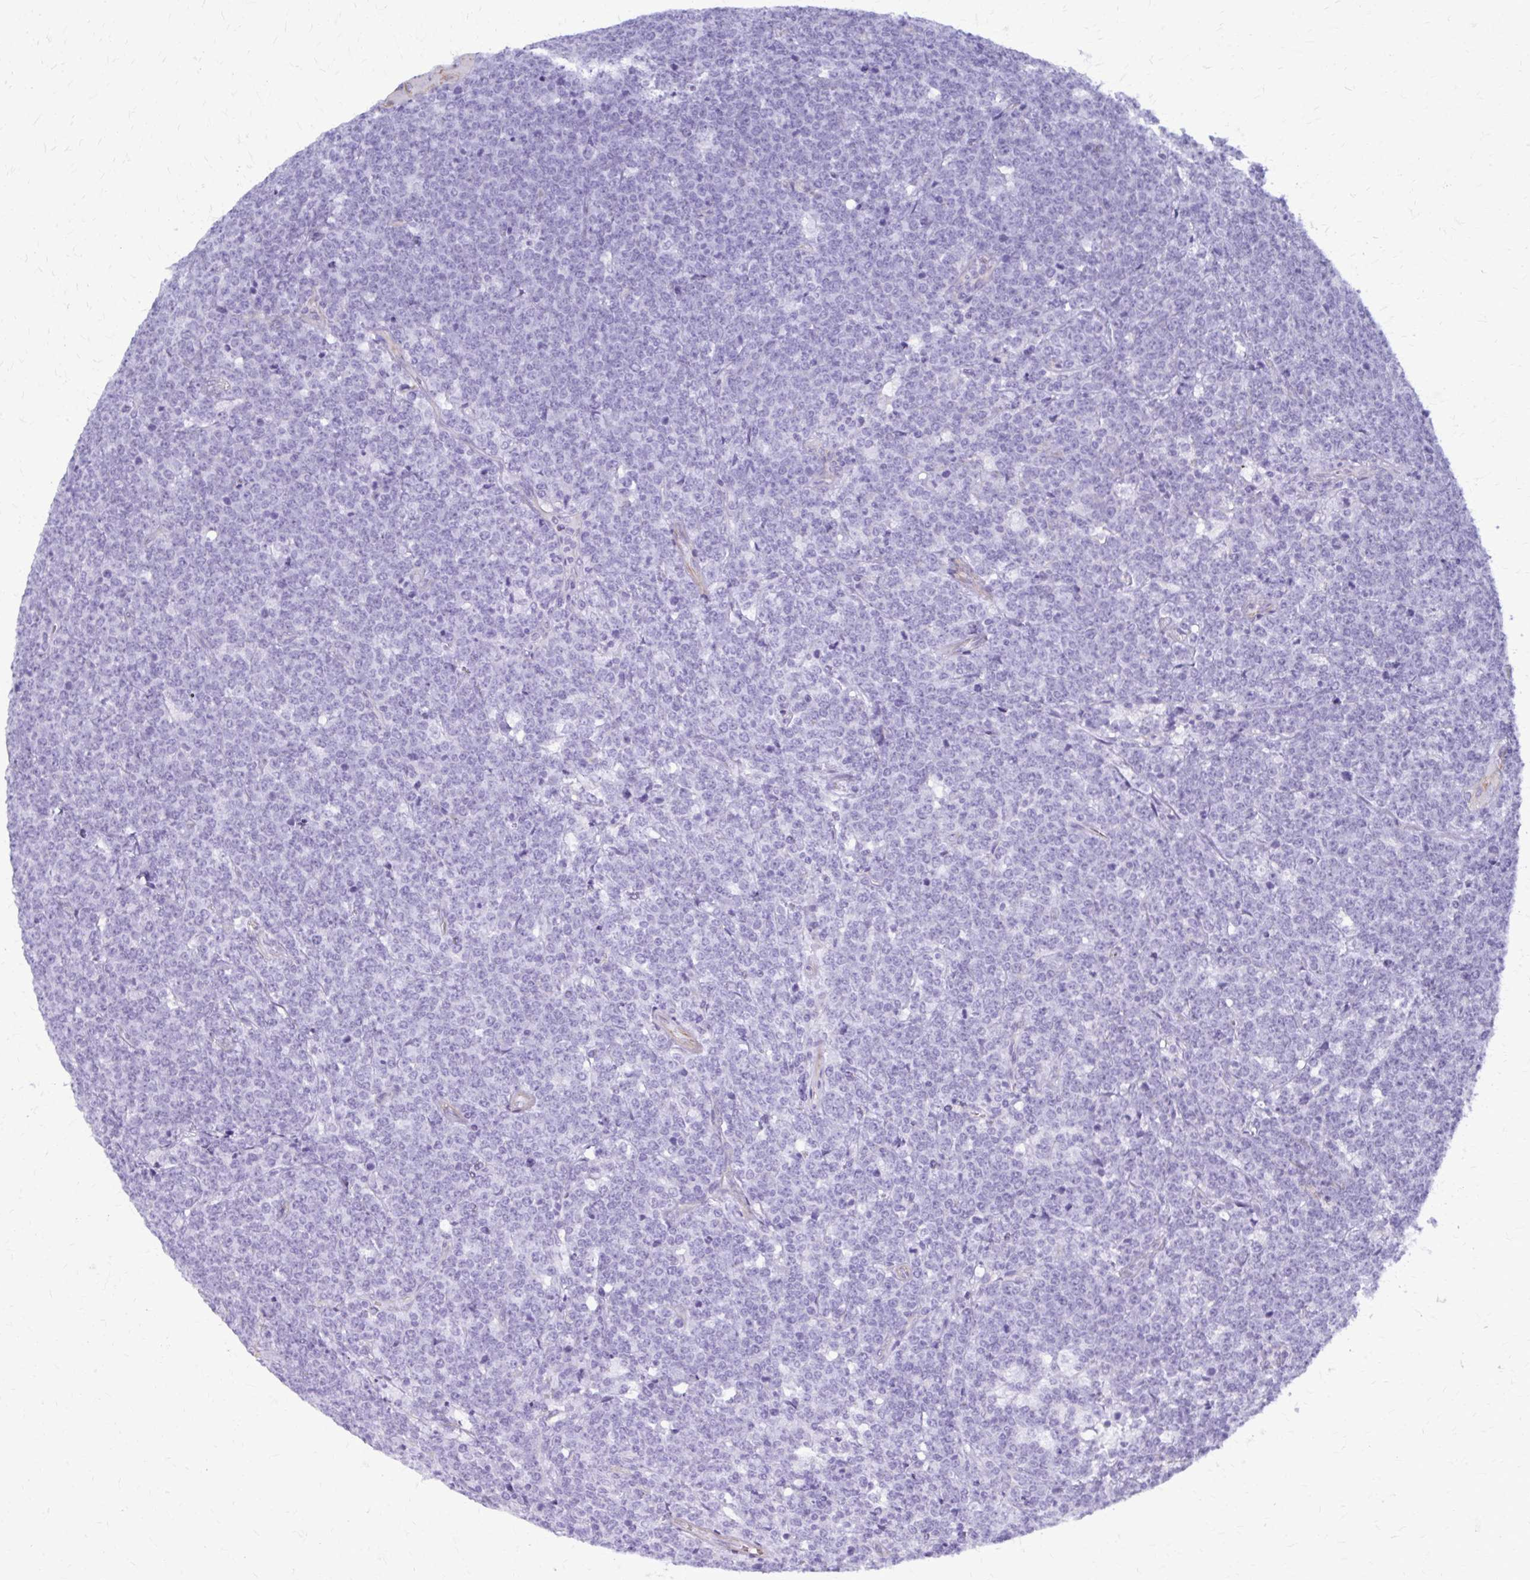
{"staining": {"intensity": "negative", "quantity": "none", "location": "none"}, "tissue": "lymphoma", "cell_type": "Tumor cells", "image_type": "cancer", "snomed": [{"axis": "morphology", "description": "Malignant lymphoma, non-Hodgkin's type, High grade"}, {"axis": "topography", "description": "Small intestine"}, {"axis": "topography", "description": "Colon"}], "caption": "An image of human malignant lymphoma, non-Hodgkin's type (high-grade) is negative for staining in tumor cells. (Stains: DAB immunohistochemistry with hematoxylin counter stain, Microscopy: brightfield microscopy at high magnification).", "gene": "GFAP", "patient": {"sex": "male", "age": 8}}